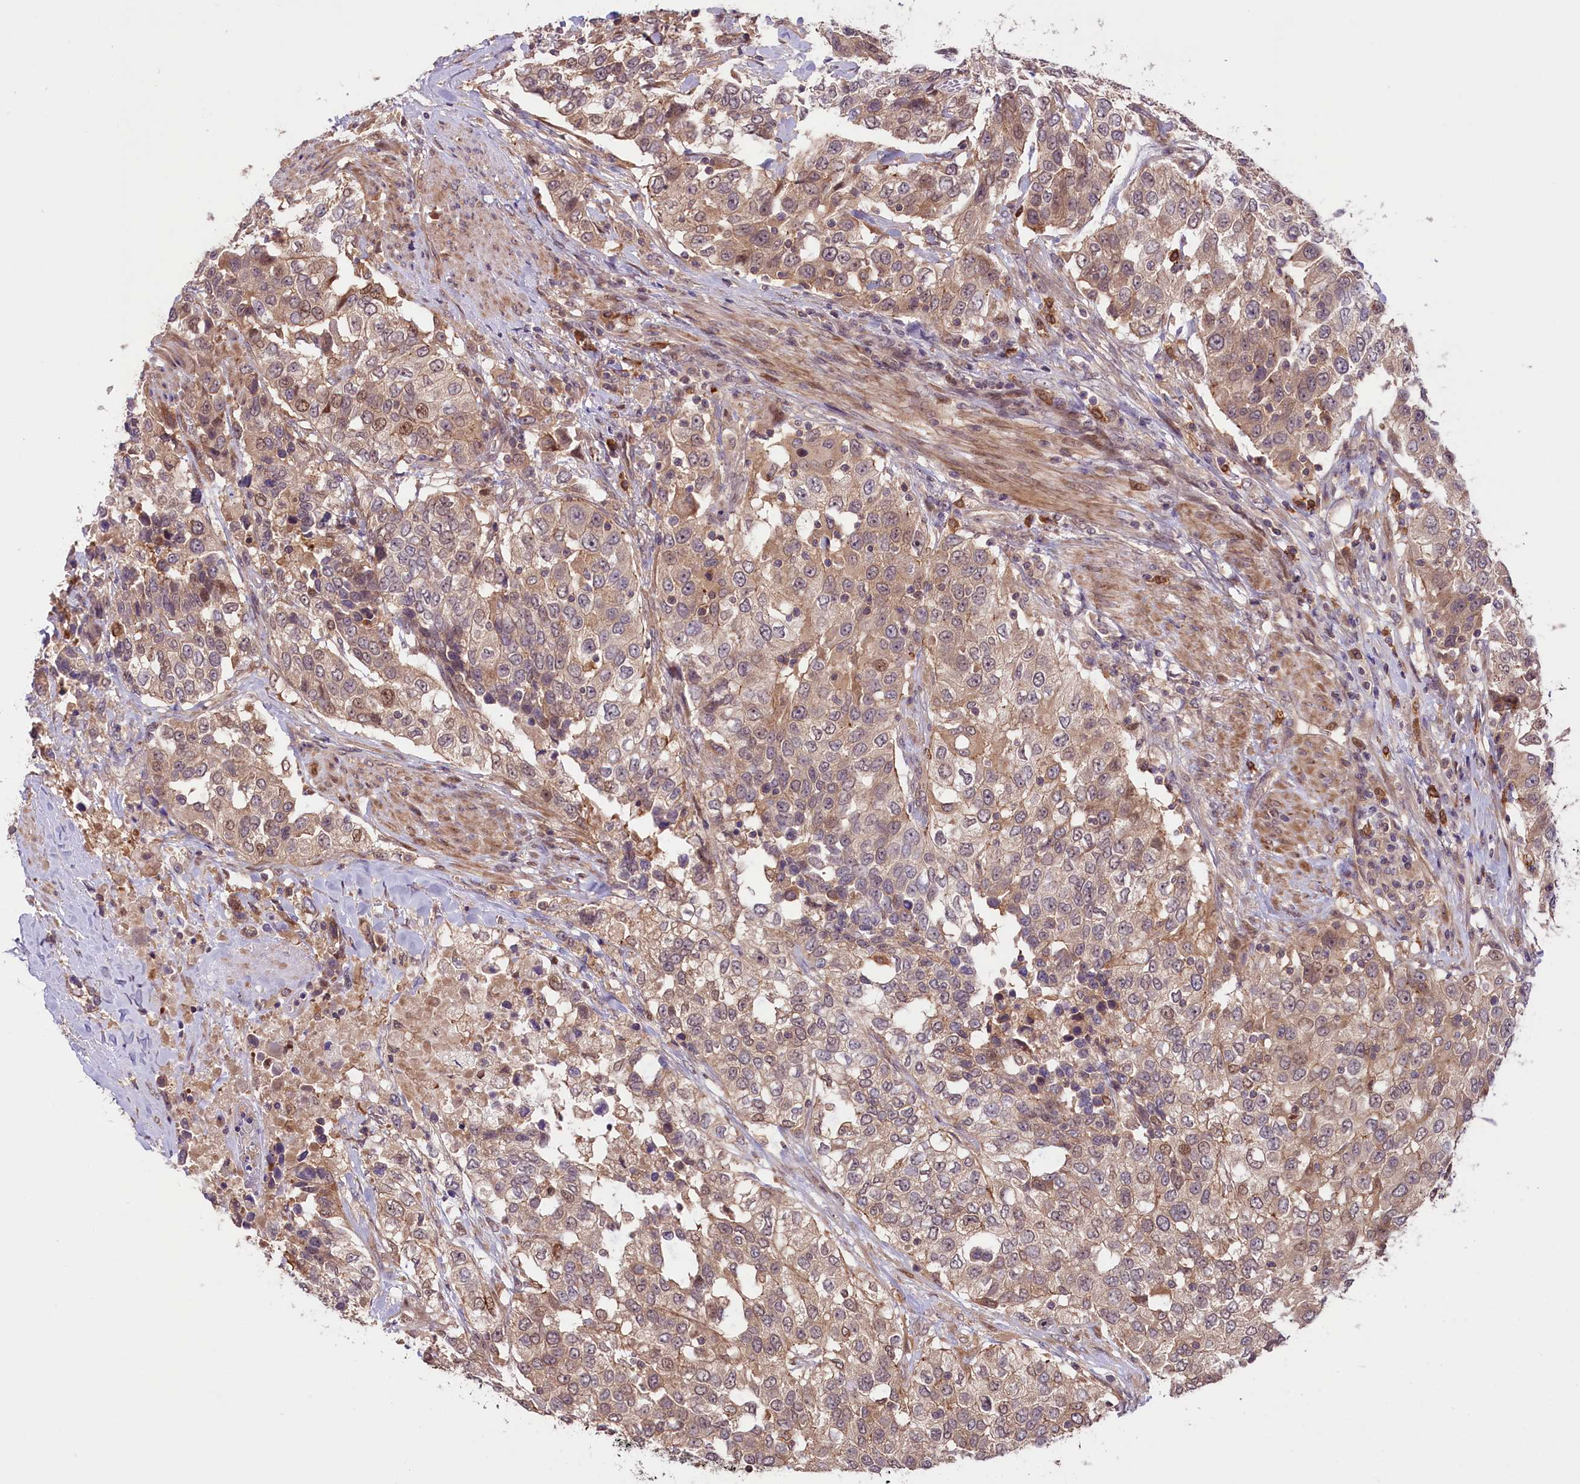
{"staining": {"intensity": "moderate", "quantity": "<25%", "location": "cytoplasmic/membranous,nuclear"}, "tissue": "urothelial cancer", "cell_type": "Tumor cells", "image_type": "cancer", "snomed": [{"axis": "morphology", "description": "Urothelial carcinoma, High grade"}, {"axis": "topography", "description": "Urinary bladder"}], "caption": "Immunohistochemical staining of urothelial carcinoma (high-grade) shows moderate cytoplasmic/membranous and nuclear protein expression in about <25% of tumor cells. (brown staining indicates protein expression, while blue staining denotes nuclei).", "gene": "RIC8A", "patient": {"sex": "female", "age": 80}}